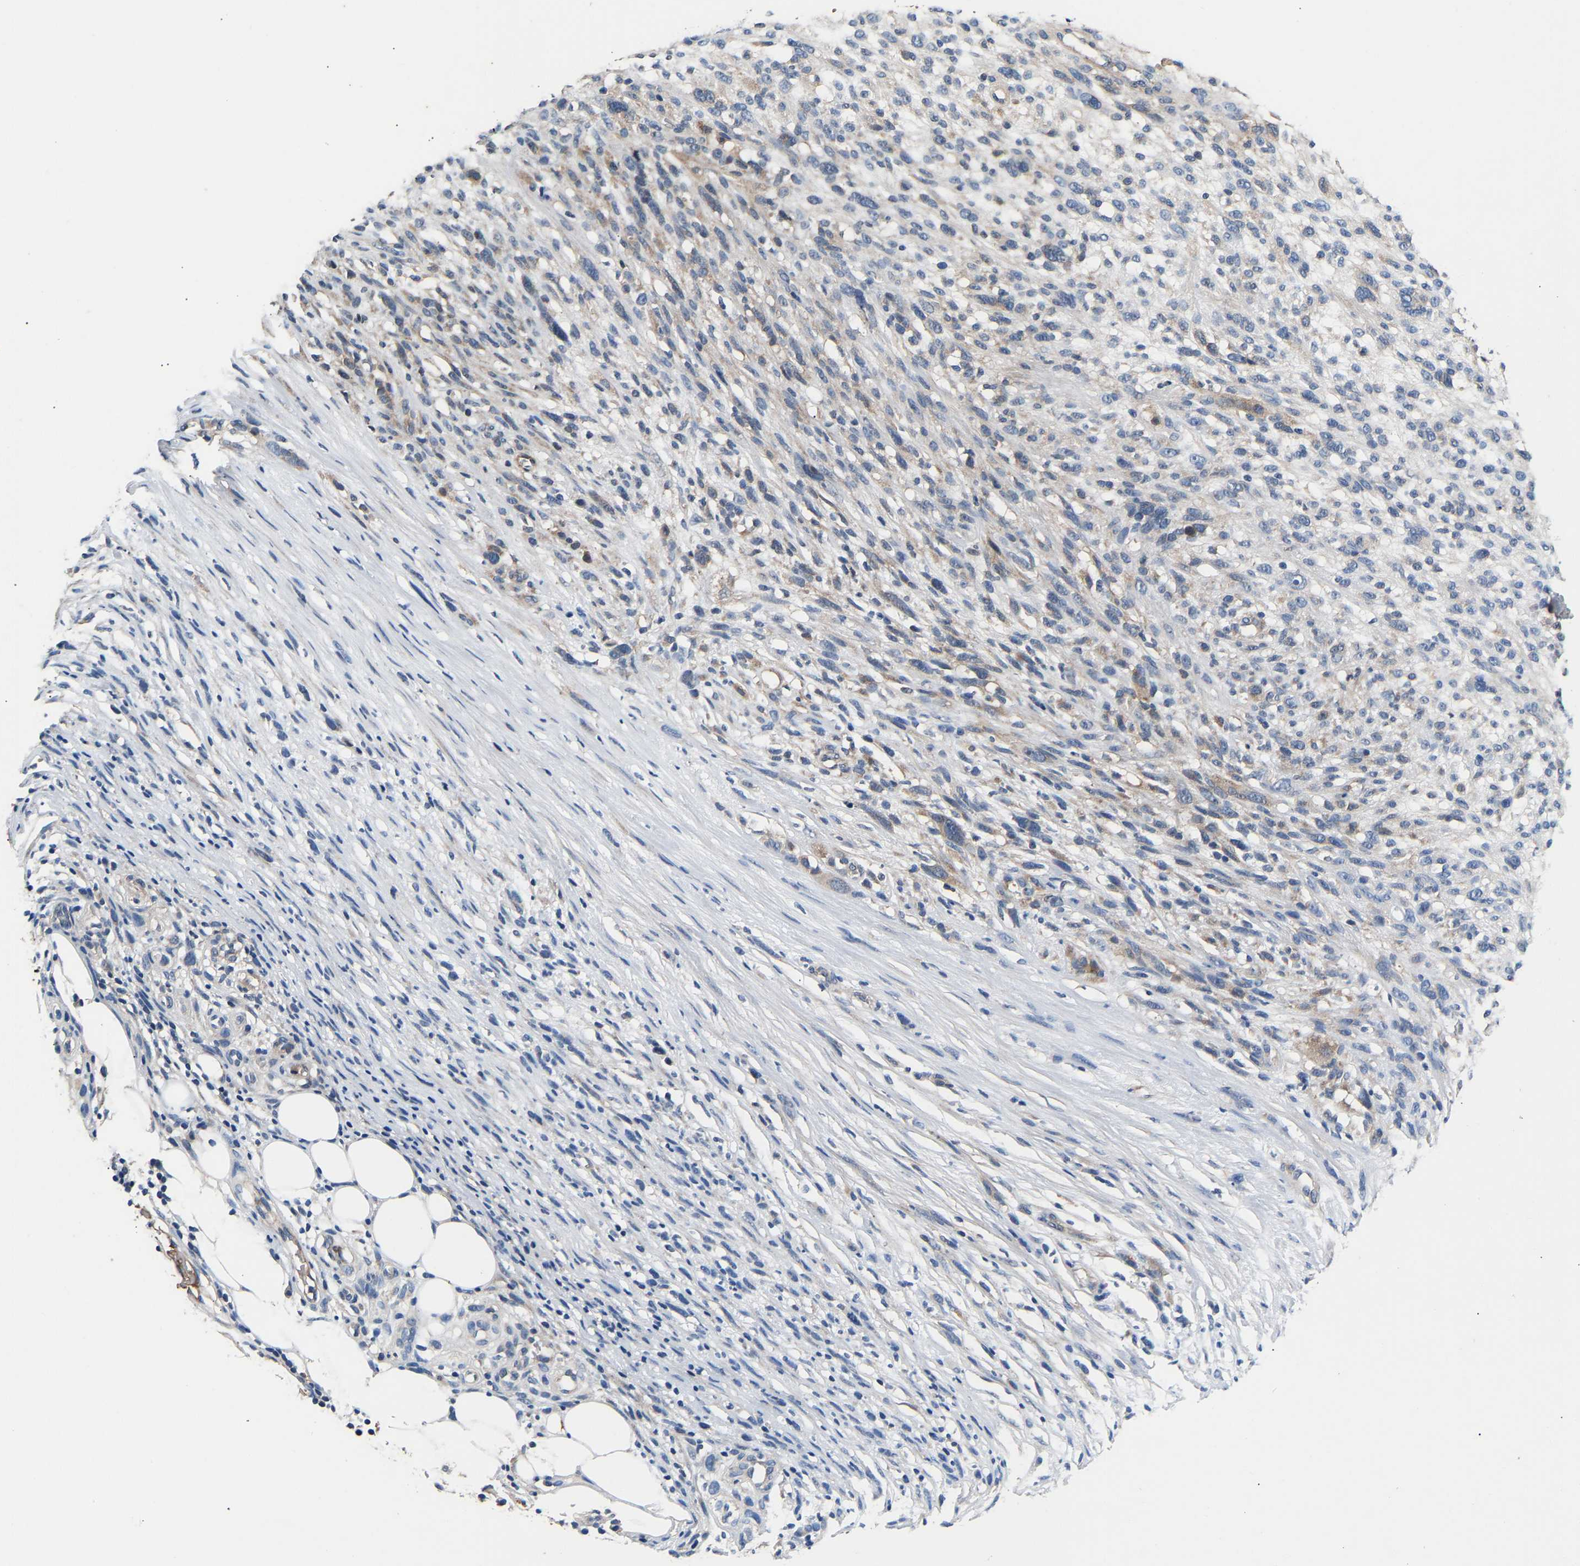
{"staining": {"intensity": "negative", "quantity": "none", "location": "none"}, "tissue": "melanoma", "cell_type": "Tumor cells", "image_type": "cancer", "snomed": [{"axis": "morphology", "description": "Malignant melanoma, NOS"}, {"axis": "topography", "description": "Skin"}], "caption": "Immunohistochemistry (IHC) photomicrograph of human malignant melanoma stained for a protein (brown), which shows no positivity in tumor cells.", "gene": "KASH5", "patient": {"sex": "female", "age": 55}}